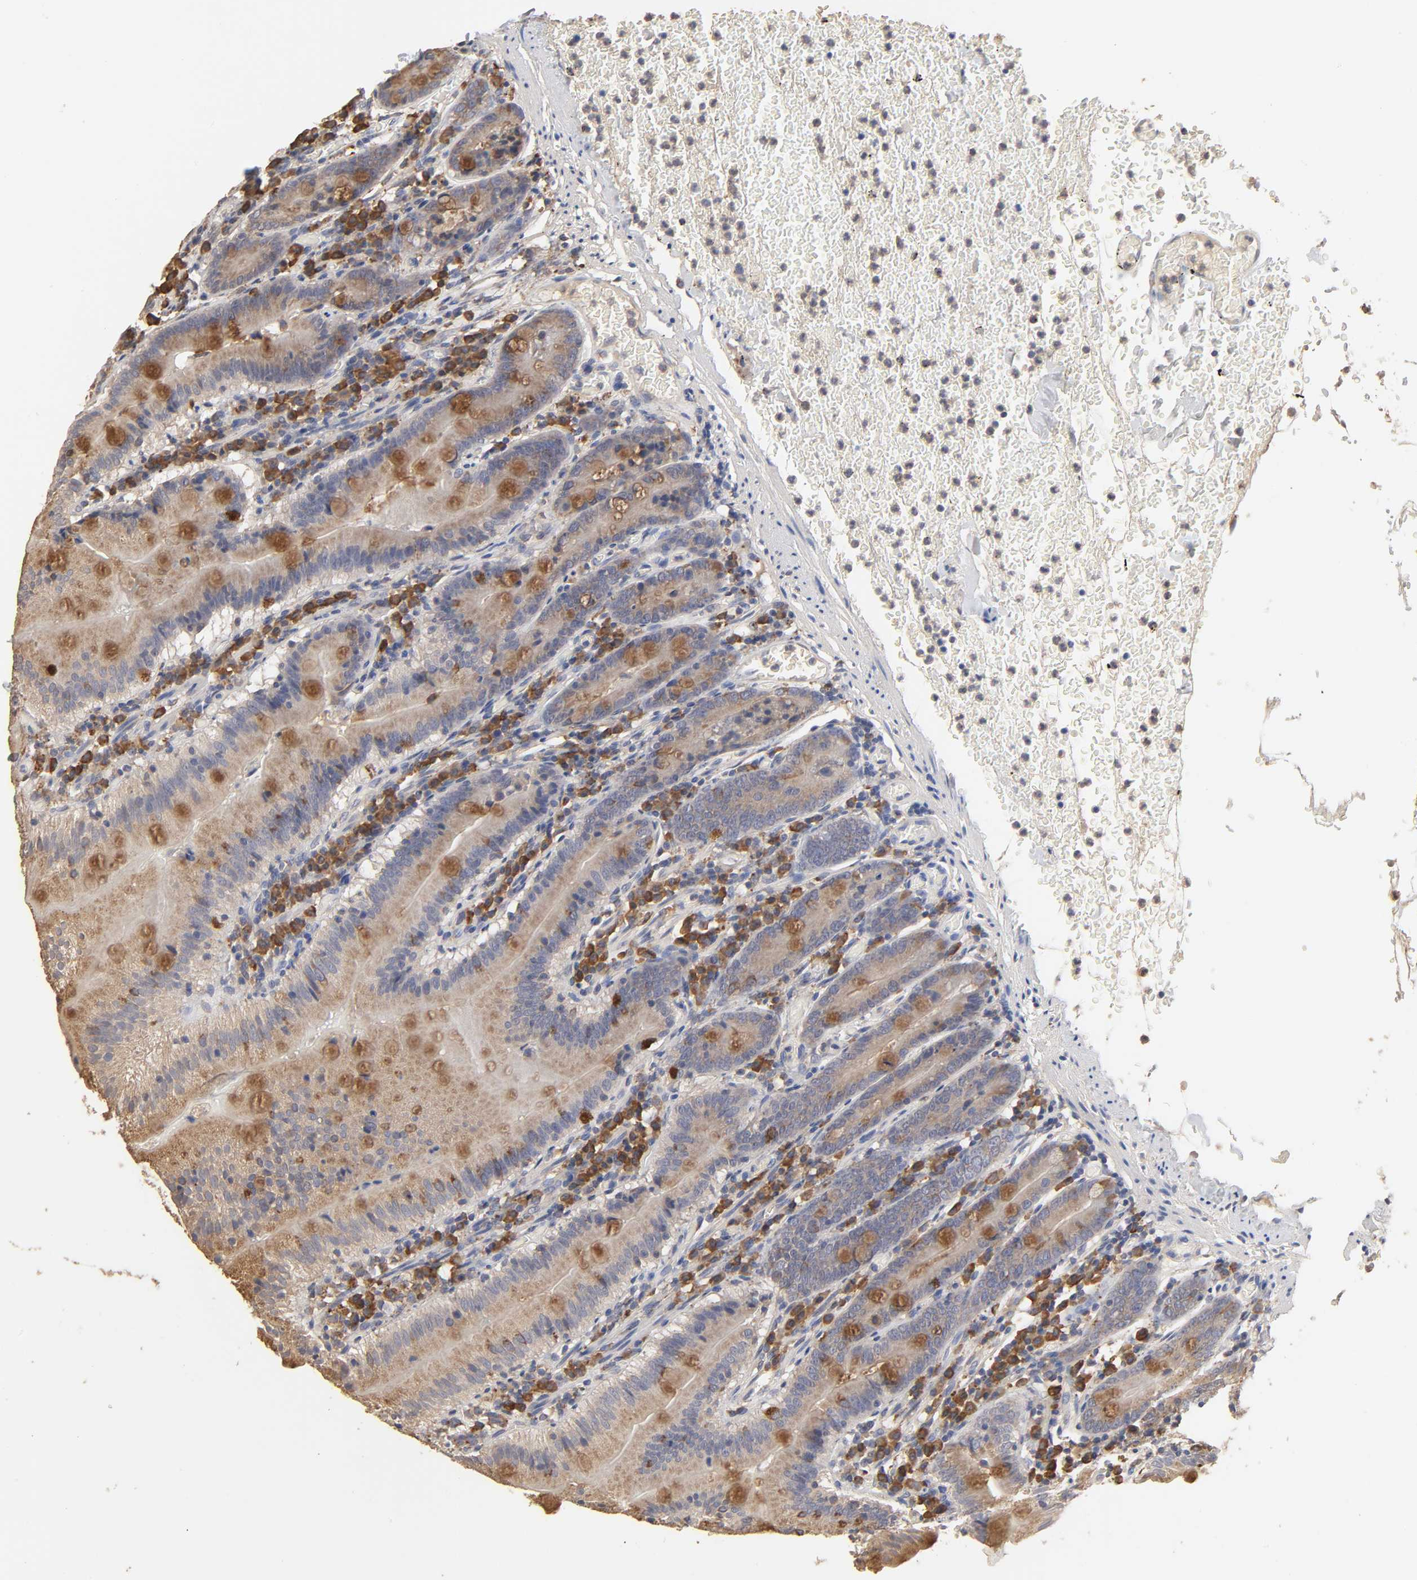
{"staining": {"intensity": "moderate", "quantity": ">75%", "location": "cytoplasmic/membranous"}, "tissue": "small intestine", "cell_type": "Glandular cells", "image_type": "normal", "snomed": [{"axis": "morphology", "description": "Normal tissue, NOS"}, {"axis": "topography", "description": "Small intestine"}], "caption": "This is a histology image of immunohistochemistry (IHC) staining of benign small intestine, which shows moderate positivity in the cytoplasmic/membranous of glandular cells.", "gene": "EIF4G2", "patient": {"sex": "male", "age": 71}}